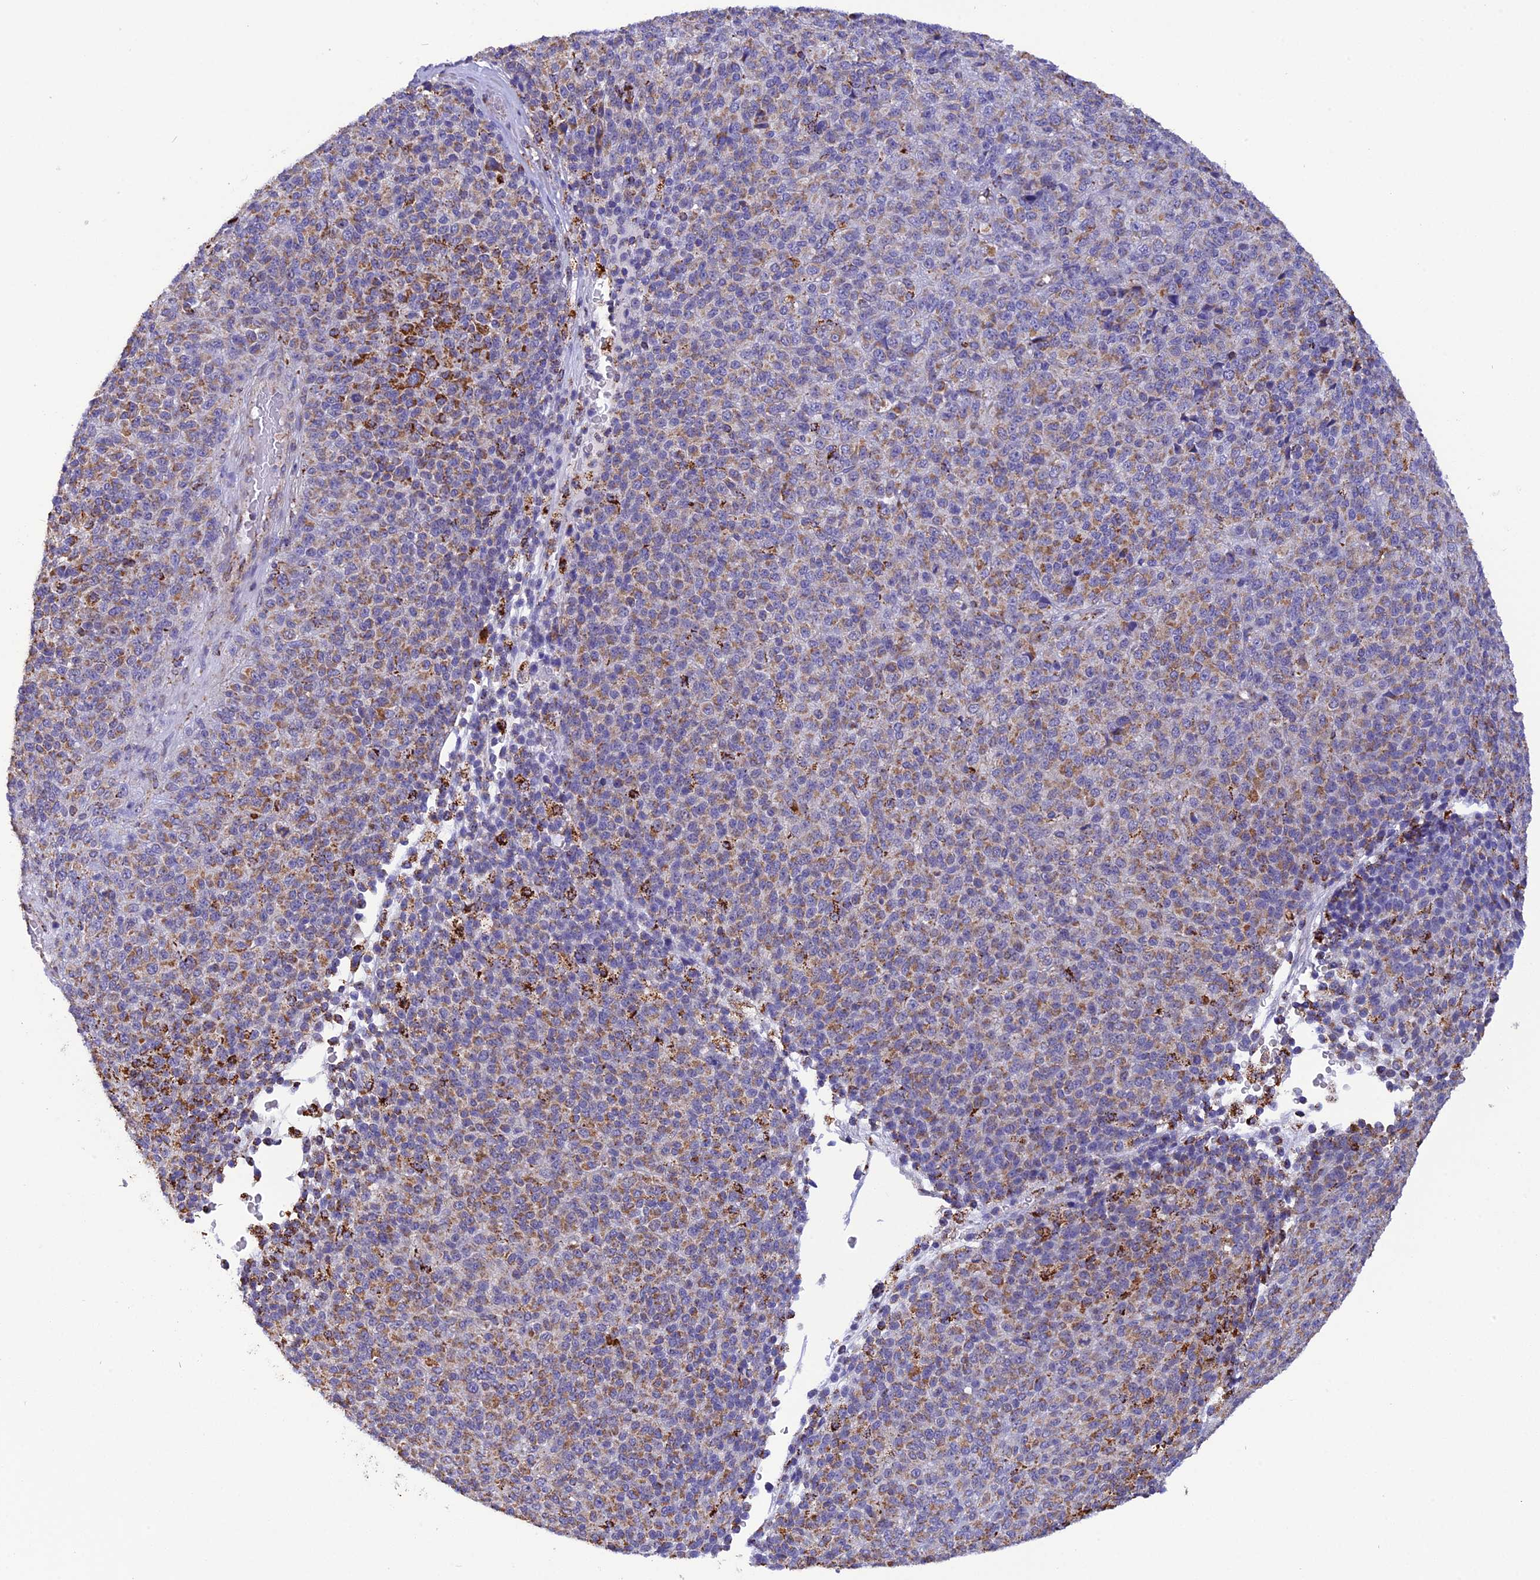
{"staining": {"intensity": "weak", "quantity": "25%-75%", "location": "cytoplasmic/membranous"}, "tissue": "melanoma", "cell_type": "Tumor cells", "image_type": "cancer", "snomed": [{"axis": "morphology", "description": "Malignant melanoma, Metastatic site"}, {"axis": "topography", "description": "Brain"}], "caption": "Immunohistochemical staining of human malignant melanoma (metastatic site) displays low levels of weak cytoplasmic/membranous protein positivity in approximately 25%-75% of tumor cells. (Brightfield microscopy of DAB IHC at high magnification).", "gene": "KCNG1", "patient": {"sex": "female", "age": 56}}